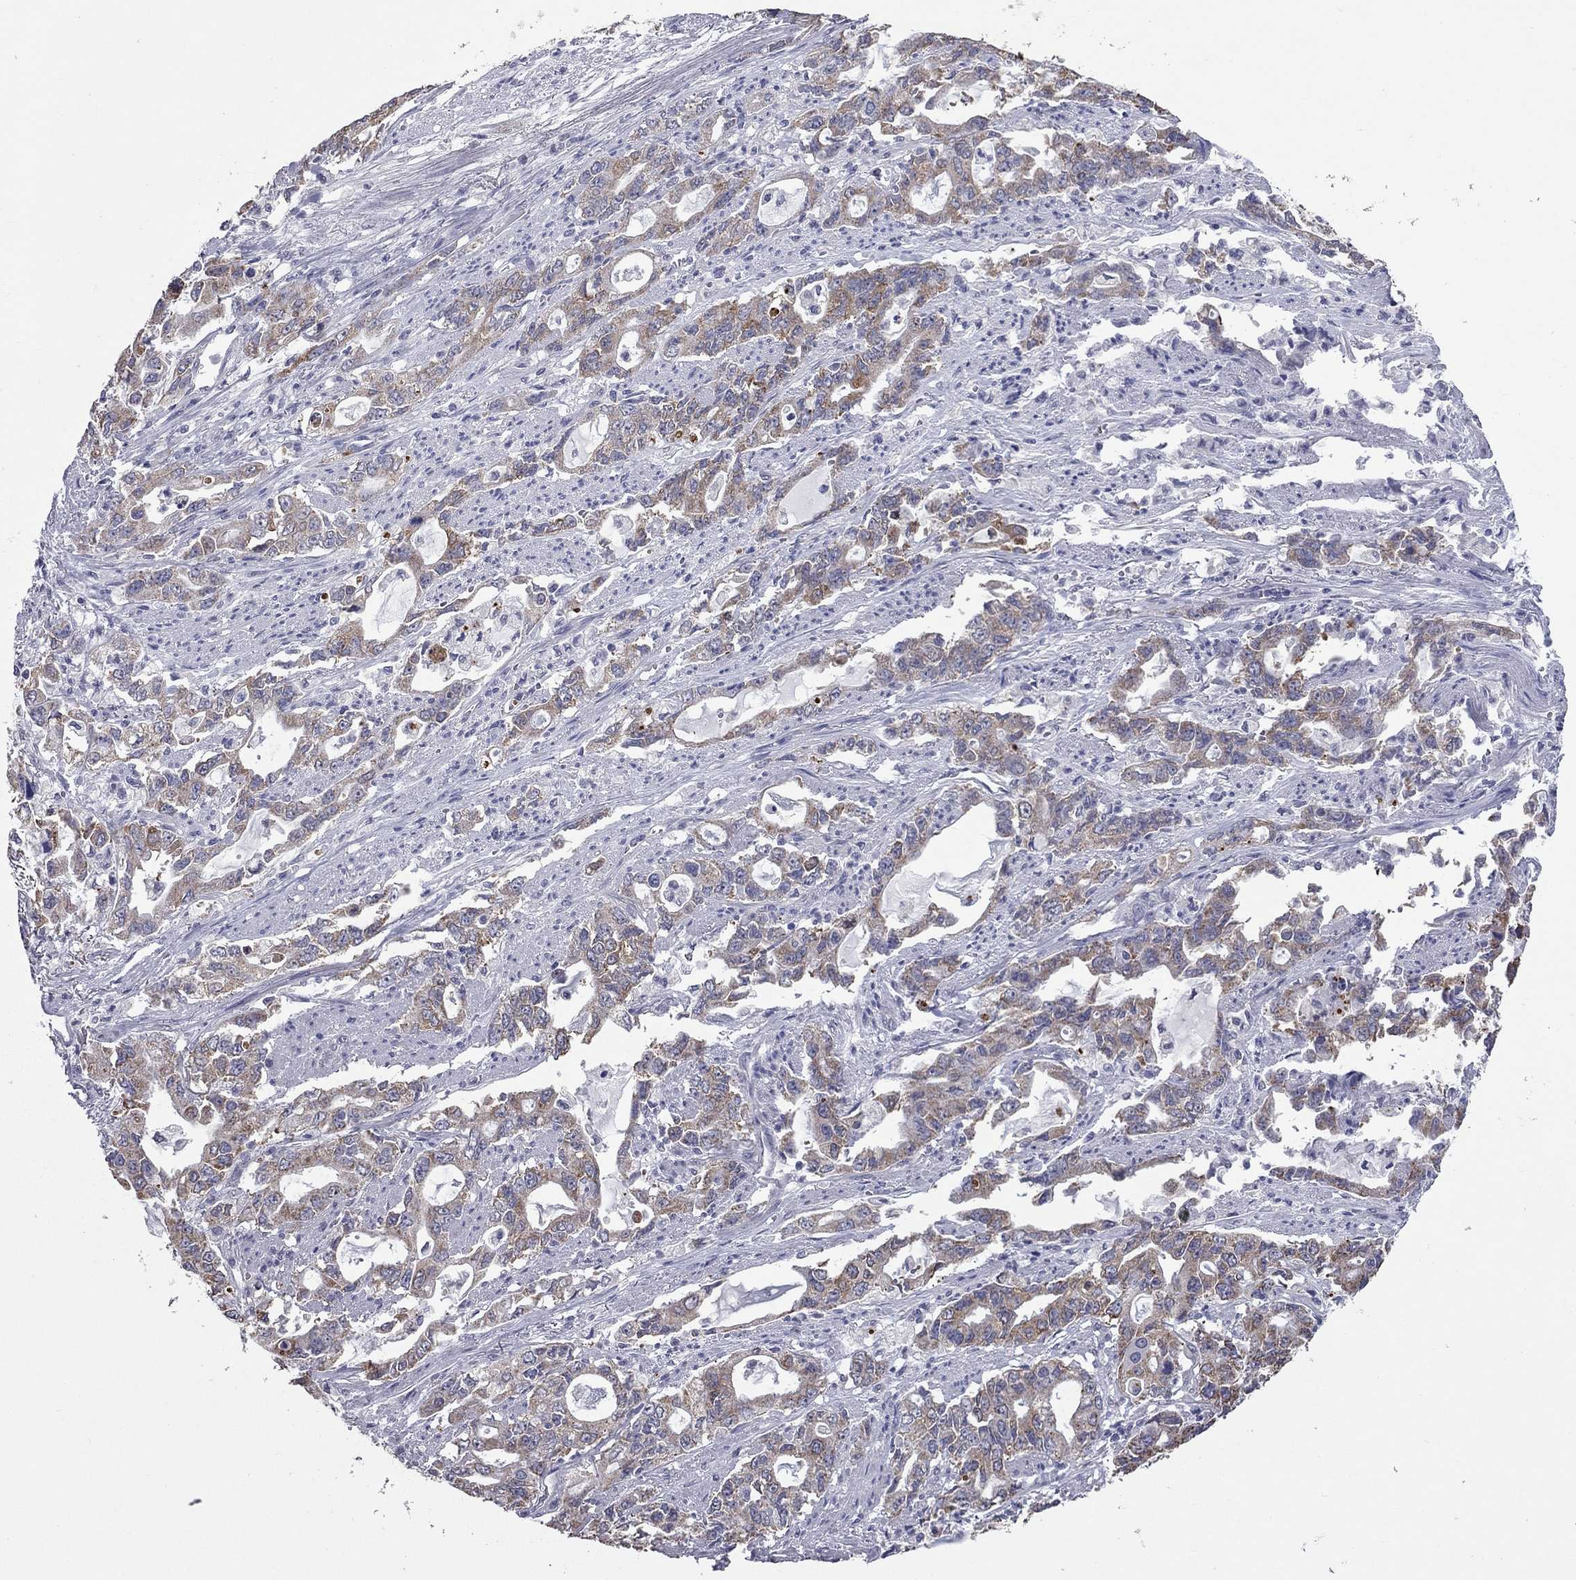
{"staining": {"intensity": "moderate", "quantity": ">75%", "location": "cytoplasmic/membranous"}, "tissue": "stomach cancer", "cell_type": "Tumor cells", "image_type": "cancer", "snomed": [{"axis": "morphology", "description": "Adenocarcinoma, NOS"}, {"axis": "topography", "description": "Stomach, upper"}], "caption": "This photomicrograph exhibits immunohistochemistry staining of adenocarcinoma (stomach), with medium moderate cytoplasmic/membranous expression in approximately >75% of tumor cells.", "gene": "SHOC2", "patient": {"sex": "male", "age": 85}}